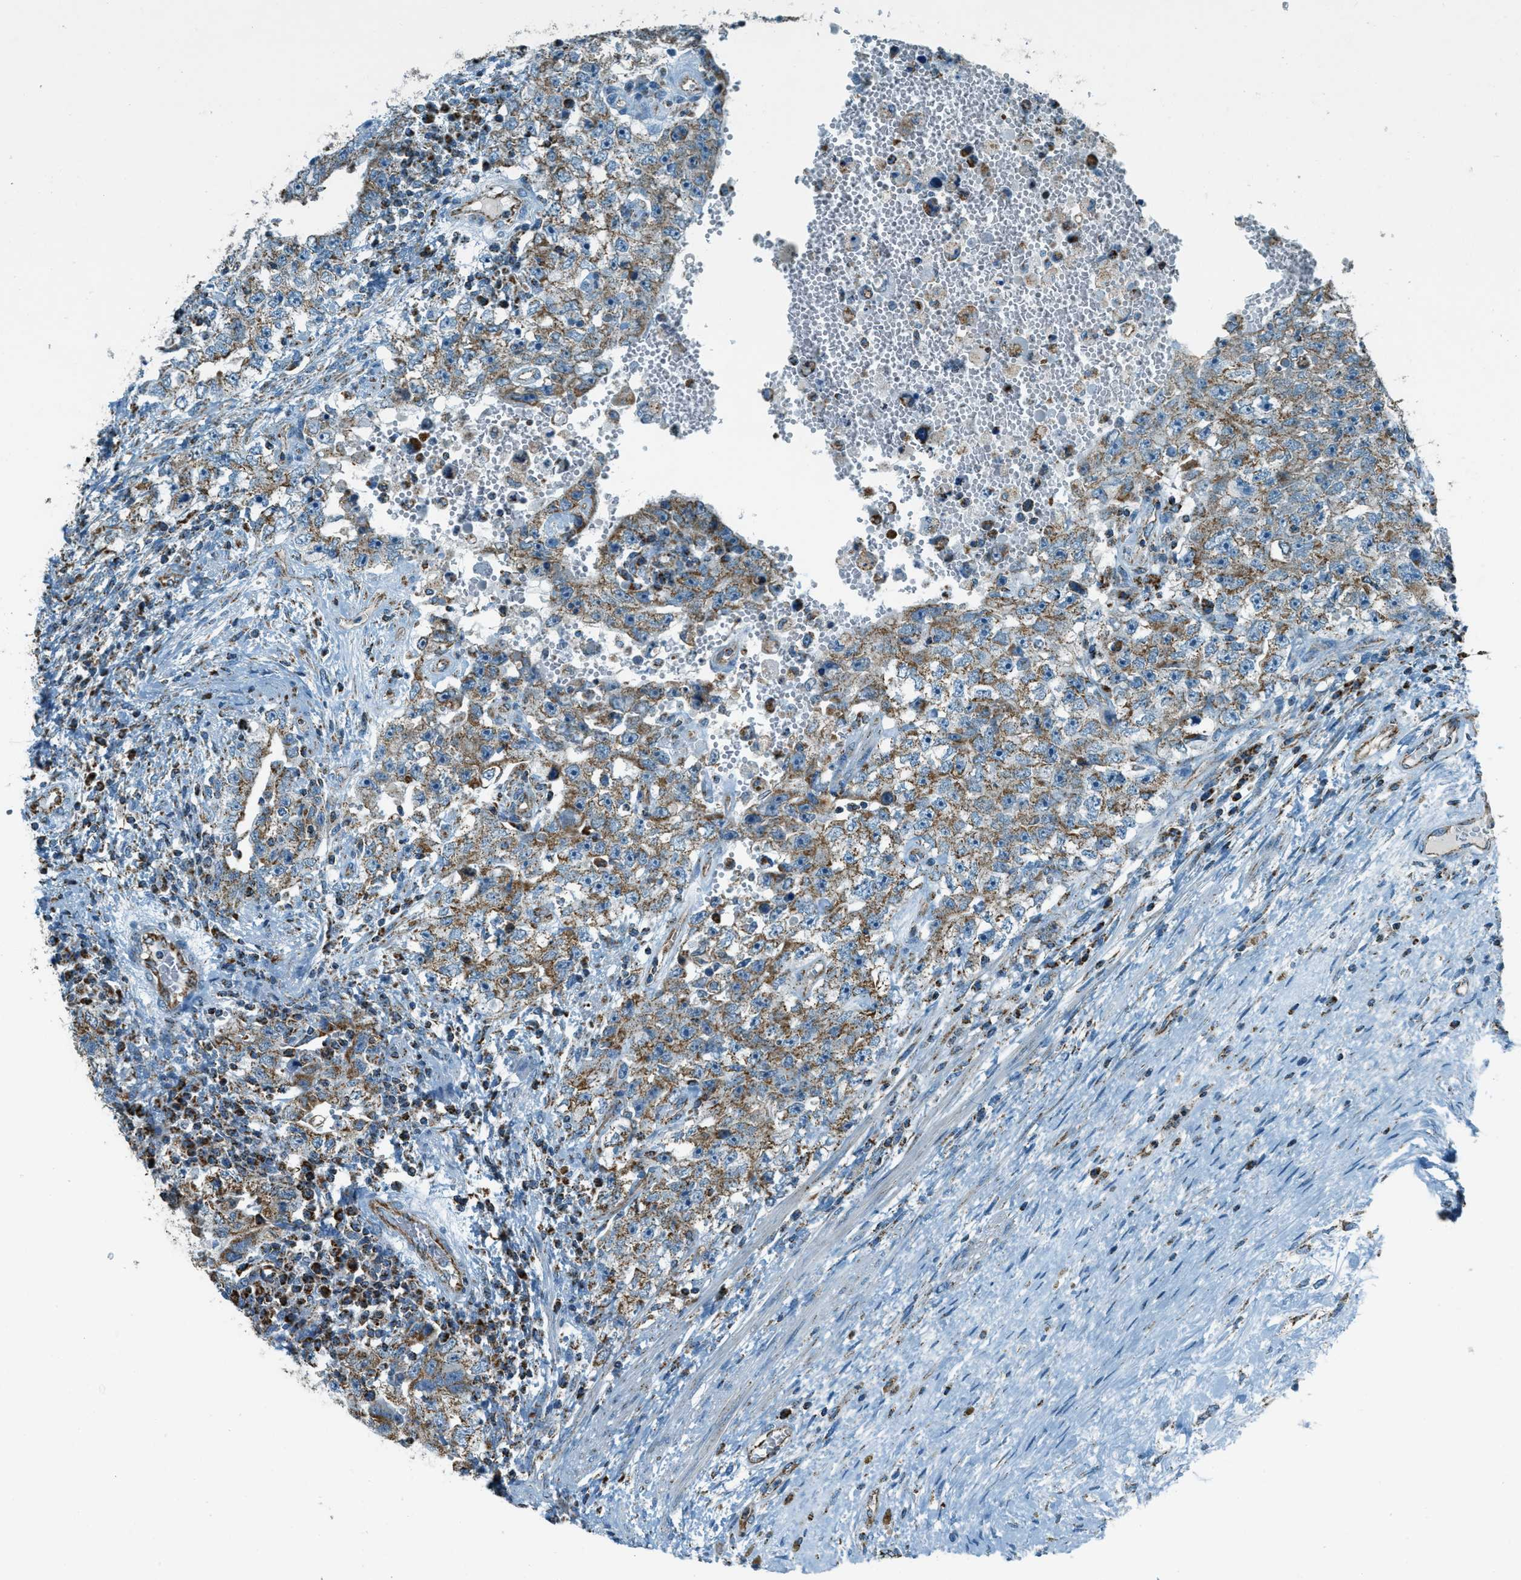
{"staining": {"intensity": "moderate", "quantity": "25%-75%", "location": "cytoplasmic/membranous"}, "tissue": "testis cancer", "cell_type": "Tumor cells", "image_type": "cancer", "snomed": [{"axis": "morphology", "description": "Carcinoma, Embryonal, NOS"}, {"axis": "topography", "description": "Testis"}], "caption": "Human testis embryonal carcinoma stained with a brown dye demonstrates moderate cytoplasmic/membranous positive positivity in approximately 25%-75% of tumor cells.", "gene": "CHST15", "patient": {"sex": "male", "age": 26}}